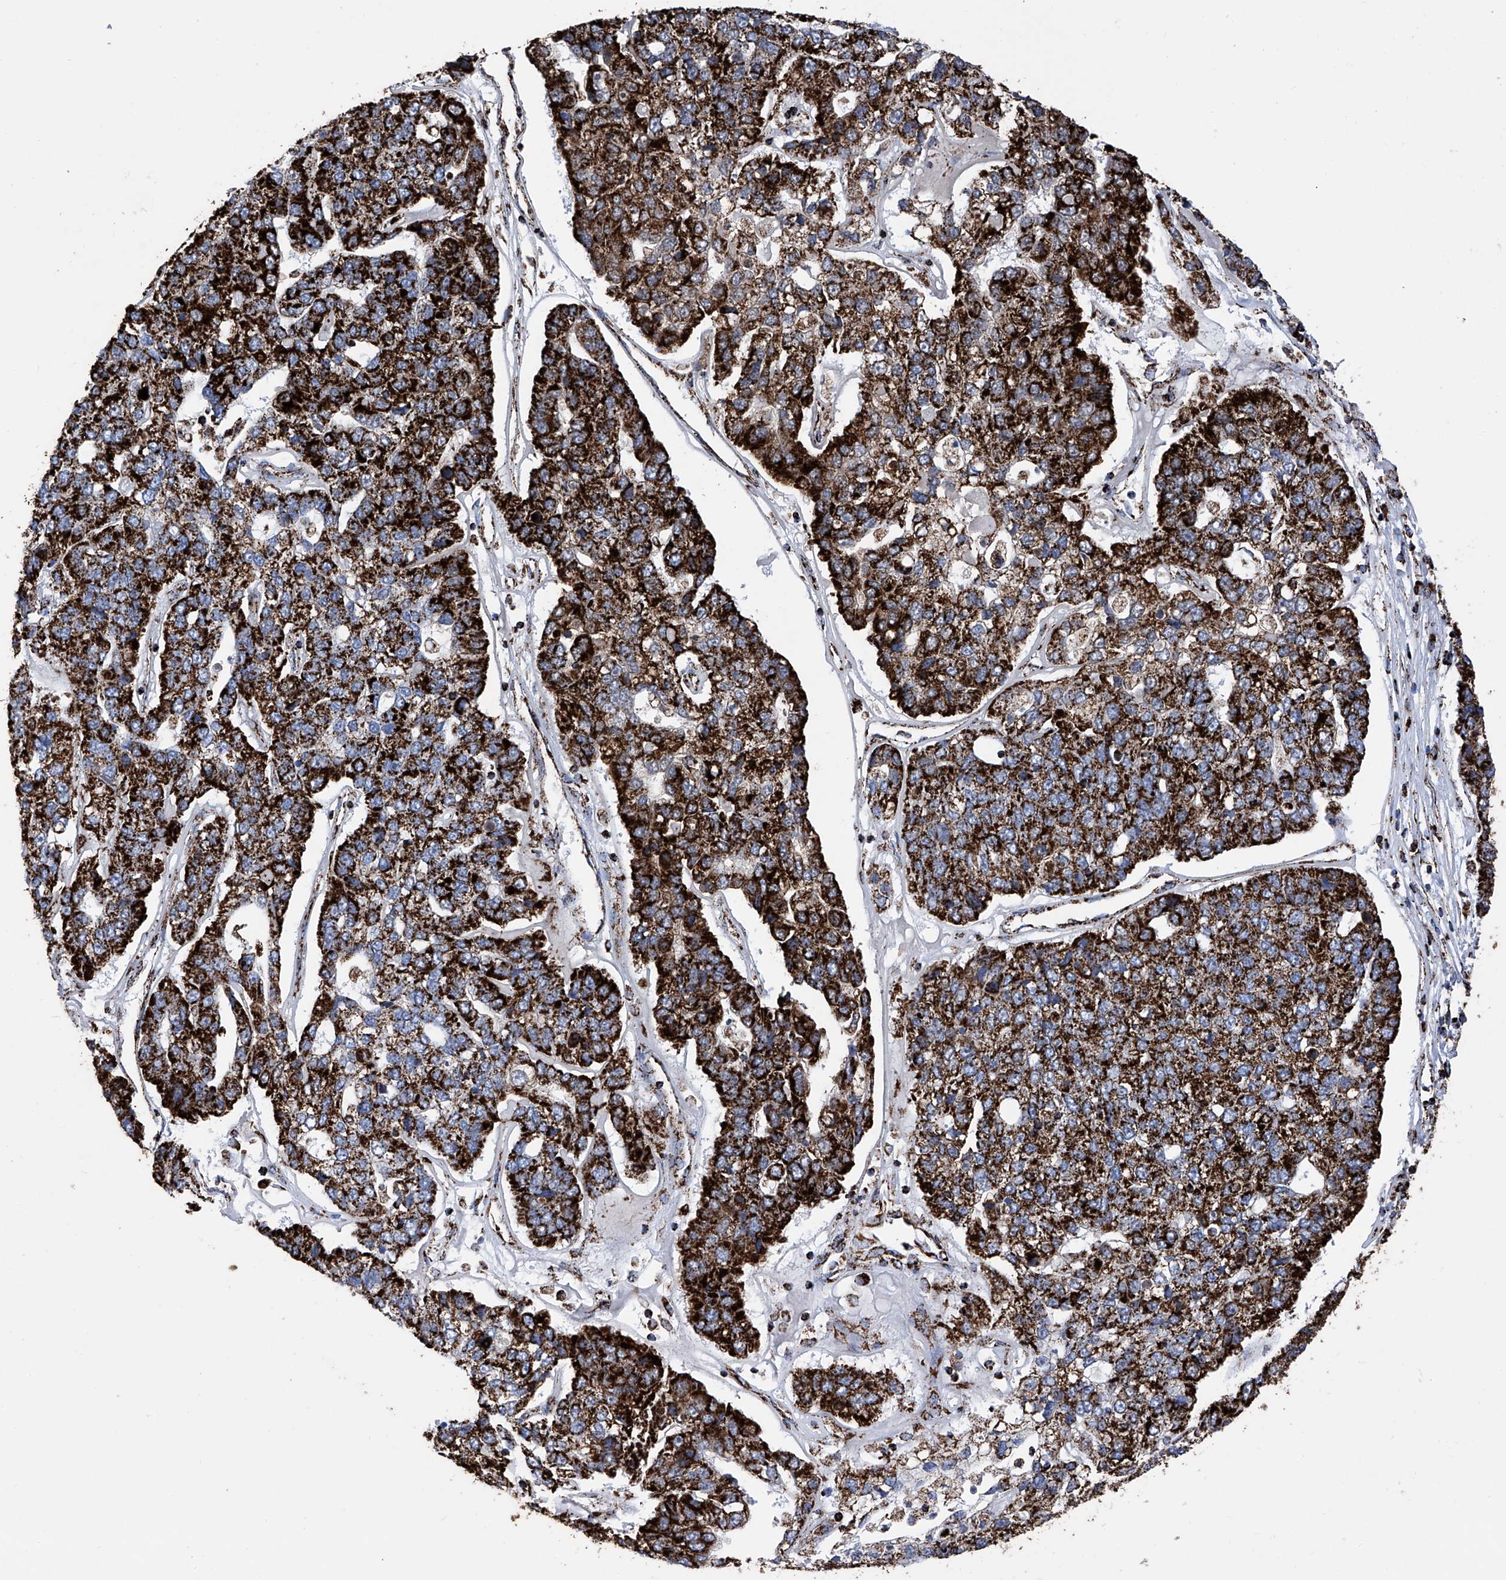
{"staining": {"intensity": "strong", "quantity": ">75%", "location": "cytoplasmic/membranous"}, "tissue": "pancreatic cancer", "cell_type": "Tumor cells", "image_type": "cancer", "snomed": [{"axis": "morphology", "description": "Adenocarcinoma, NOS"}, {"axis": "topography", "description": "Pancreas"}], "caption": "High-power microscopy captured an IHC image of adenocarcinoma (pancreatic), revealing strong cytoplasmic/membranous staining in approximately >75% of tumor cells. (DAB (3,3'-diaminobenzidine) IHC with brightfield microscopy, high magnification).", "gene": "ATP5PF", "patient": {"sex": "female", "age": 61}}